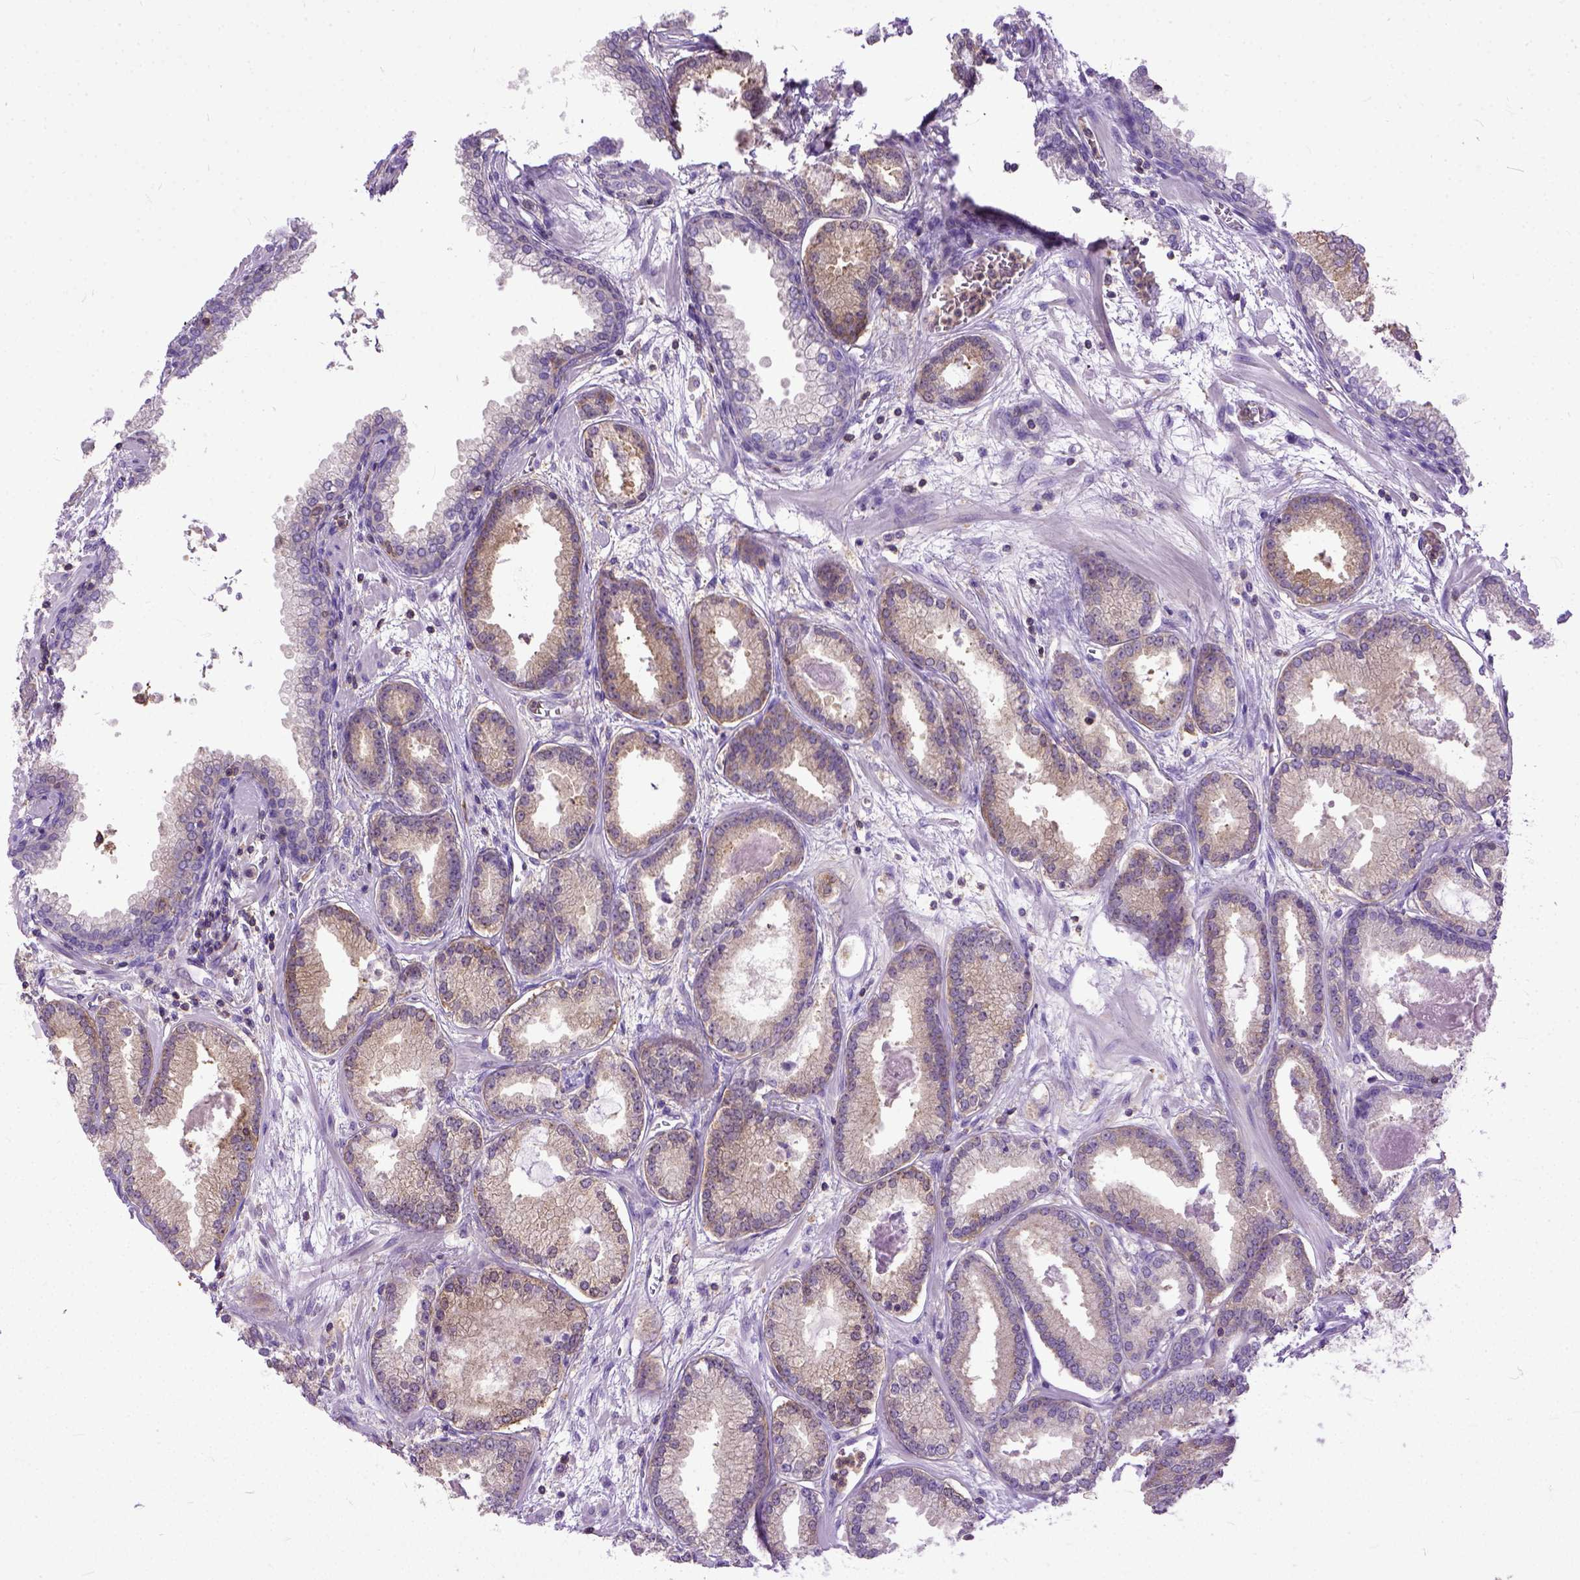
{"staining": {"intensity": "weak", "quantity": "25%-75%", "location": "cytoplasmic/membranous"}, "tissue": "prostate cancer", "cell_type": "Tumor cells", "image_type": "cancer", "snomed": [{"axis": "morphology", "description": "Adenocarcinoma, Low grade"}, {"axis": "topography", "description": "Prostate"}], "caption": "Weak cytoplasmic/membranous expression for a protein is appreciated in about 25%-75% of tumor cells of prostate cancer (adenocarcinoma (low-grade)) using immunohistochemistry (IHC).", "gene": "NAMPT", "patient": {"sex": "male", "age": 68}}